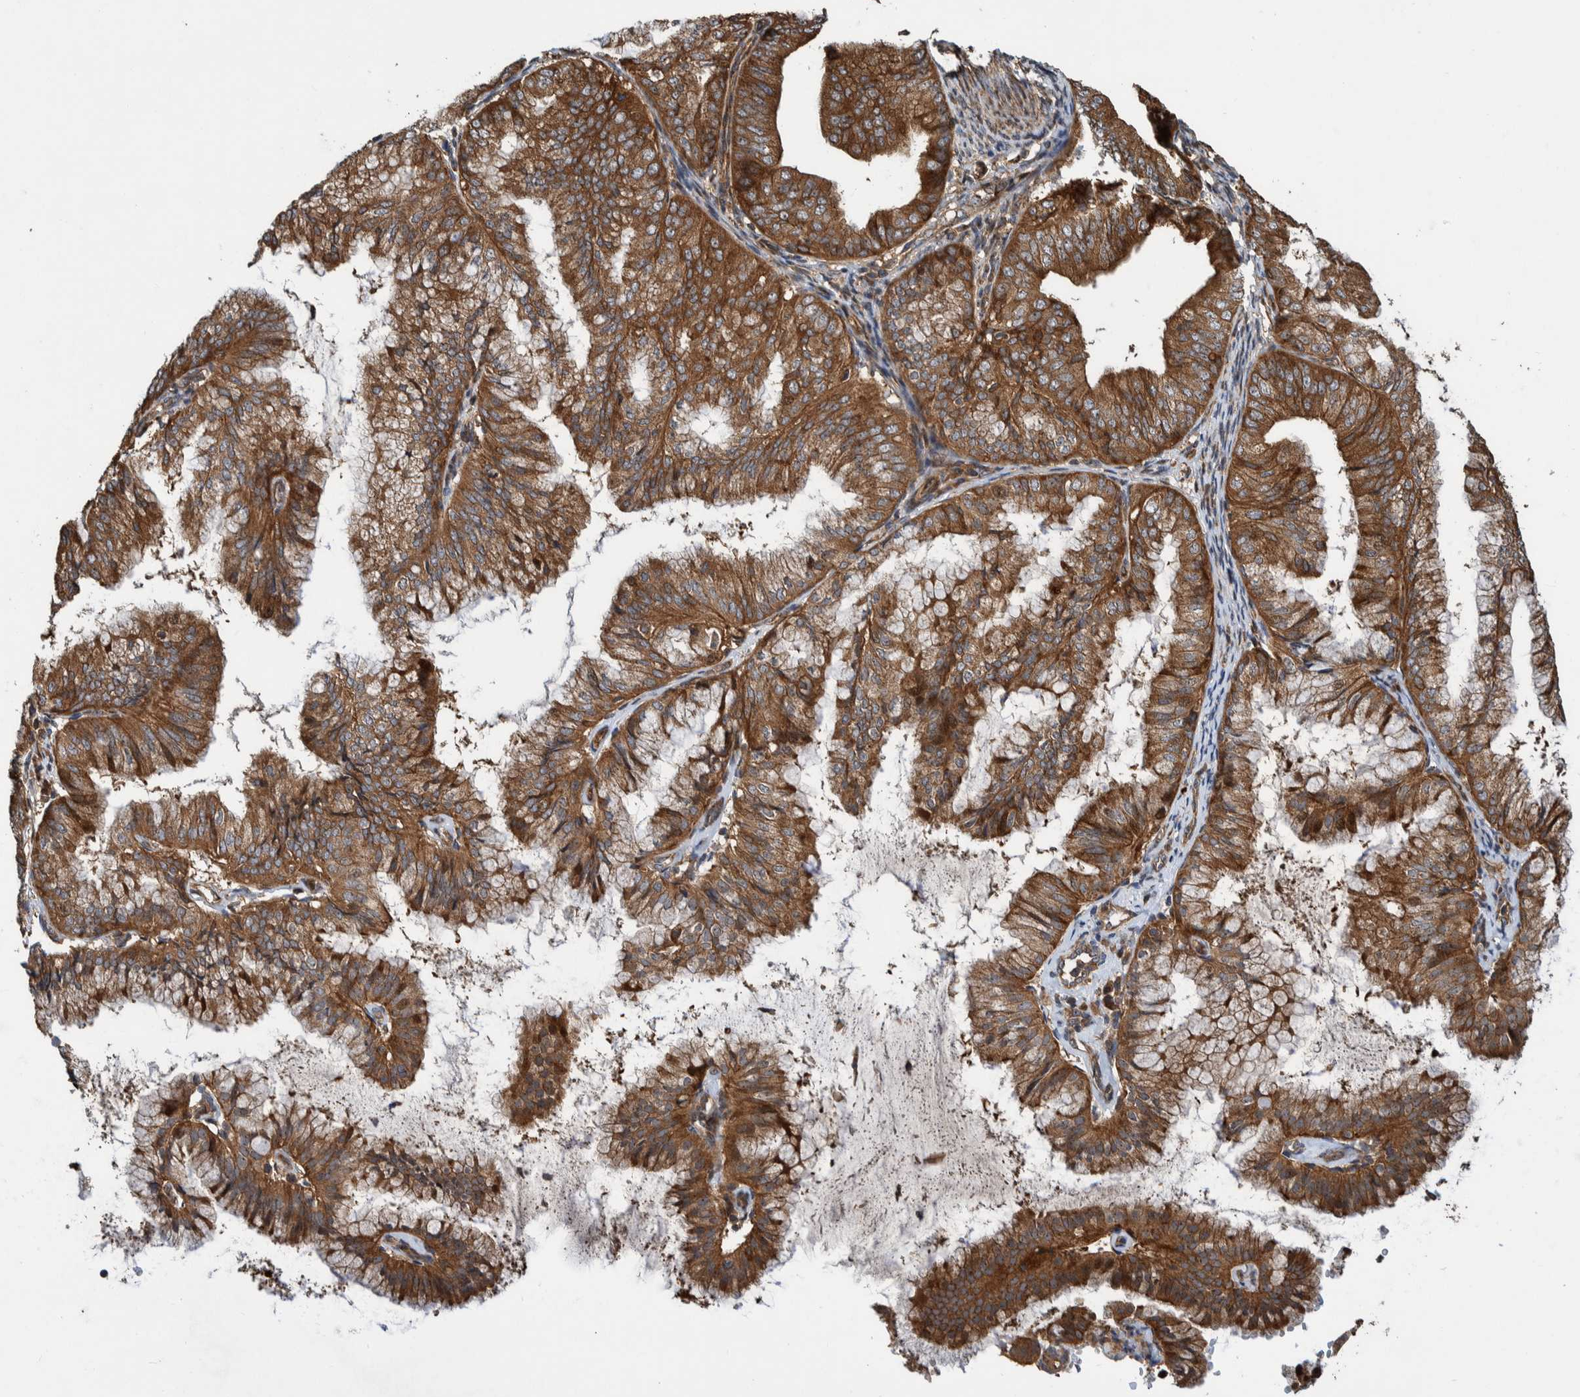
{"staining": {"intensity": "strong", "quantity": ">75%", "location": "cytoplasmic/membranous"}, "tissue": "endometrial cancer", "cell_type": "Tumor cells", "image_type": "cancer", "snomed": [{"axis": "morphology", "description": "Adenocarcinoma, NOS"}, {"axis": "topography", "description": "Endometrium"}], "caption": "Immunohistochemical staining of endometrial adenocarcinoma displays high levels of strong cytoplasmic/membranous expression in about >75% of tumor cells.", "gene": "CCDC57", "patient": {"sex": "female", "age": 63}}